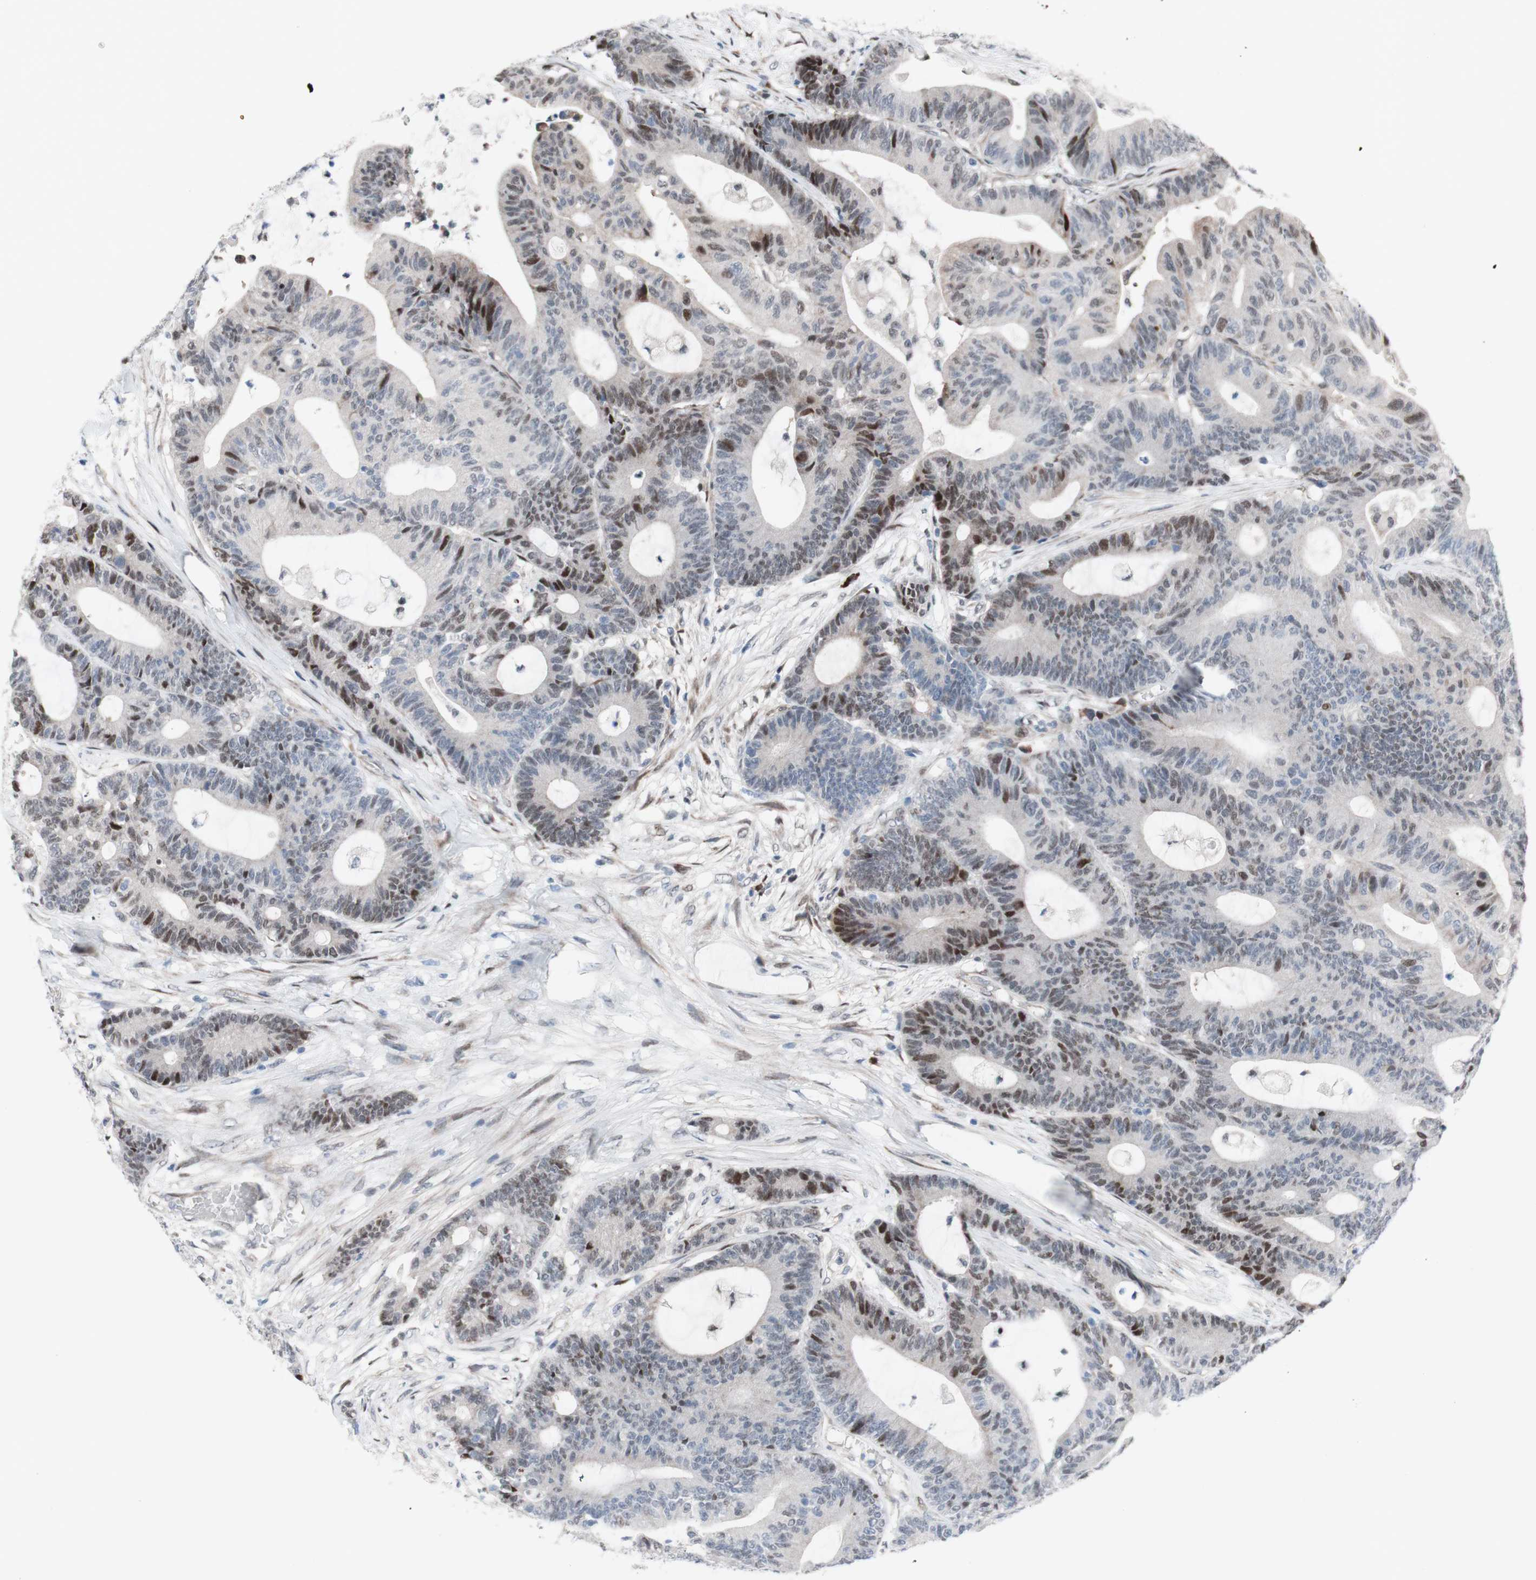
{"staining": {"intensity": "moderate", "quantity": "25%-75%", "location": "nuclear"}, "tissue": "colorectal cancer", "cell_type": "Tumor cells", "image_type": "cancer", "snomed": [{"axis": "morphology", "description": "Adenocarcinoma, NOS"}, {"axis": "topography", "description": "Colon"}], "caption": "Colorectal cancer (adenocarcinoma) tissue exhibits moderate nuclear expression in approximately 25%-75% of tumor cells, visualized by immunohistochemistry.", "gene": "PHTF2", "patient": {"sex": "female", "age": 84}}